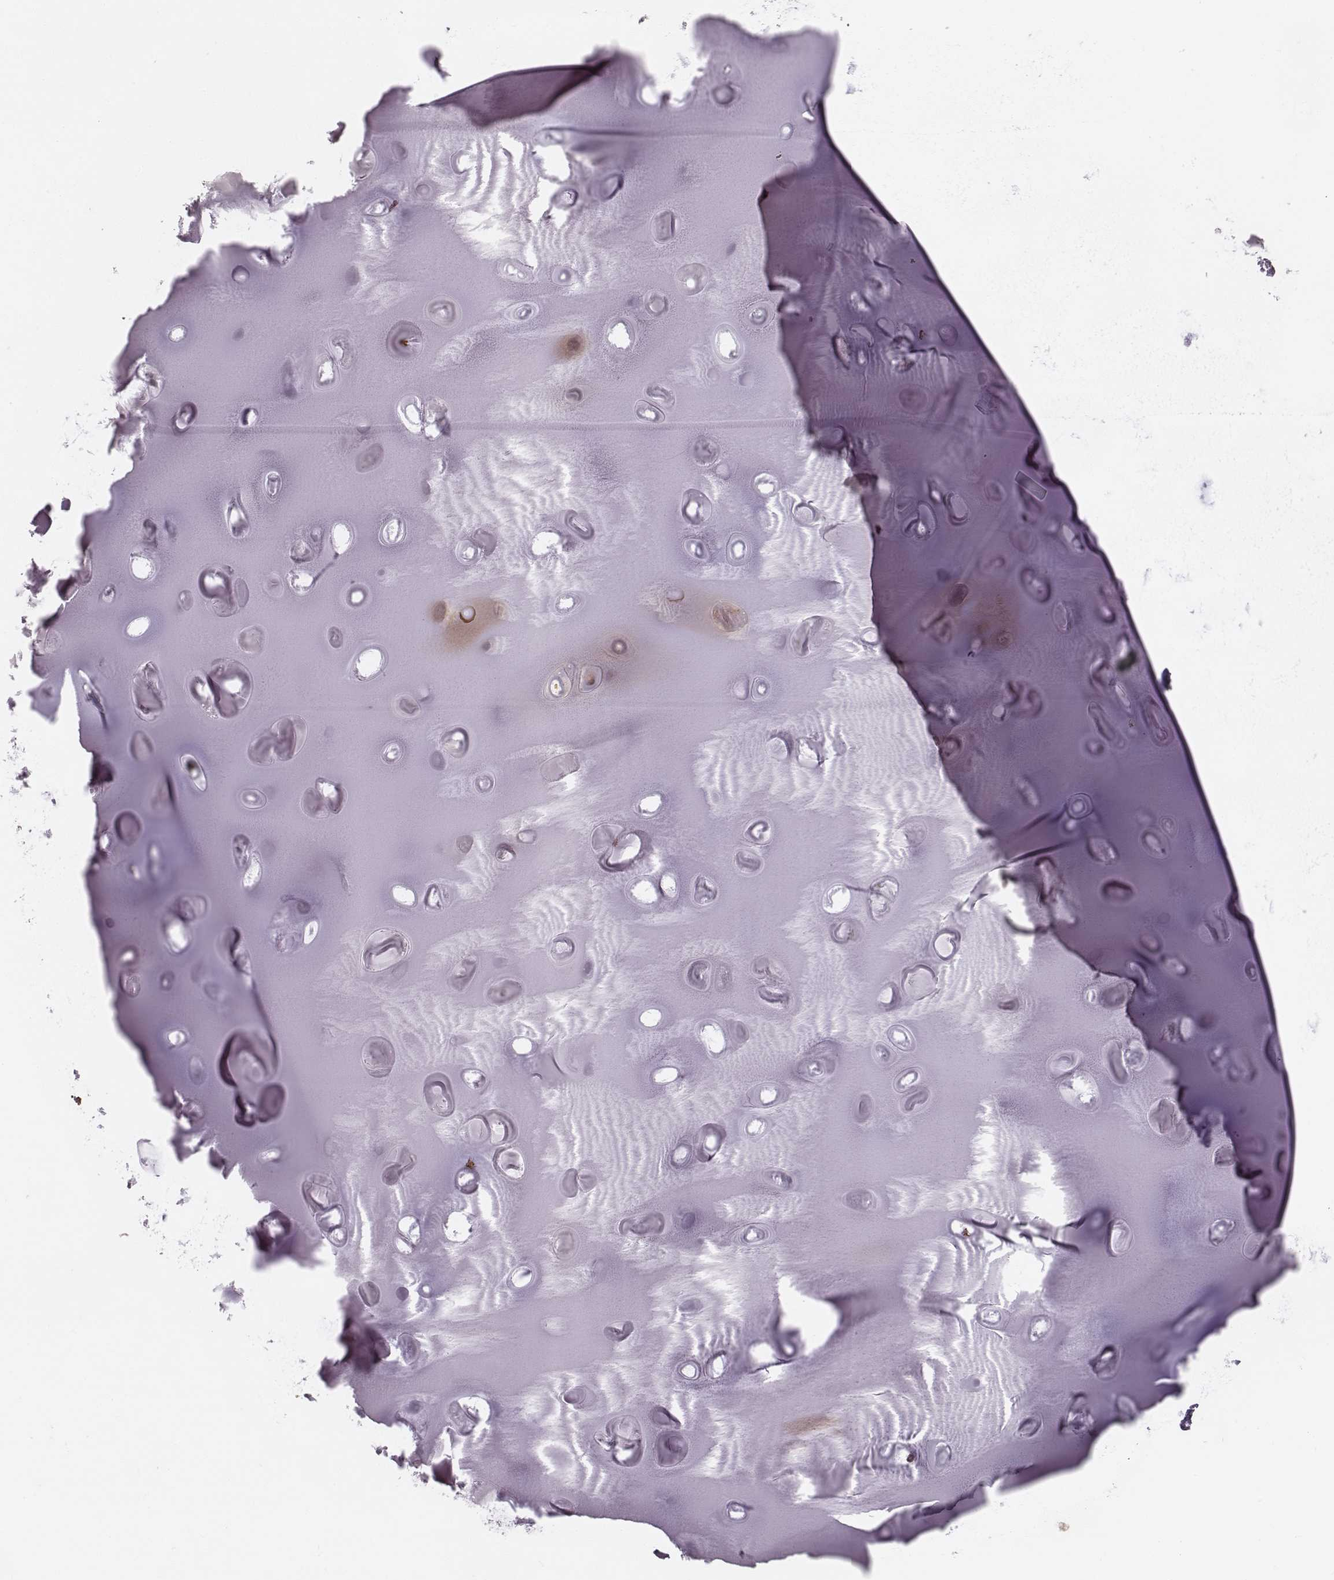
{"staining": {"intensity": "strong", "quantity": ">75%", "location": "cytoplasmic/membranous"}, "tissue": "adipose tissue", "cell_type": "Adipocytes", "image_type": "normal", "snomed": [{"axis": "morphology", "description": "Normal tissue, NOS"}, {"axis": "morphology", "description": "Squamous cell carcinoma, NOS"}, {"axis": "topography", "description": "Cartilage tissue"}, {"axis": "topography", "description": "Lung"}], "caption": "Immunohistochemical staining of normal adipose tissue displays high levels of strong cytoplasmic/membranous staining in about >75% of adipocytes.", "gene": "TUFM", "patient": {"sex": "male", "age": 66}}